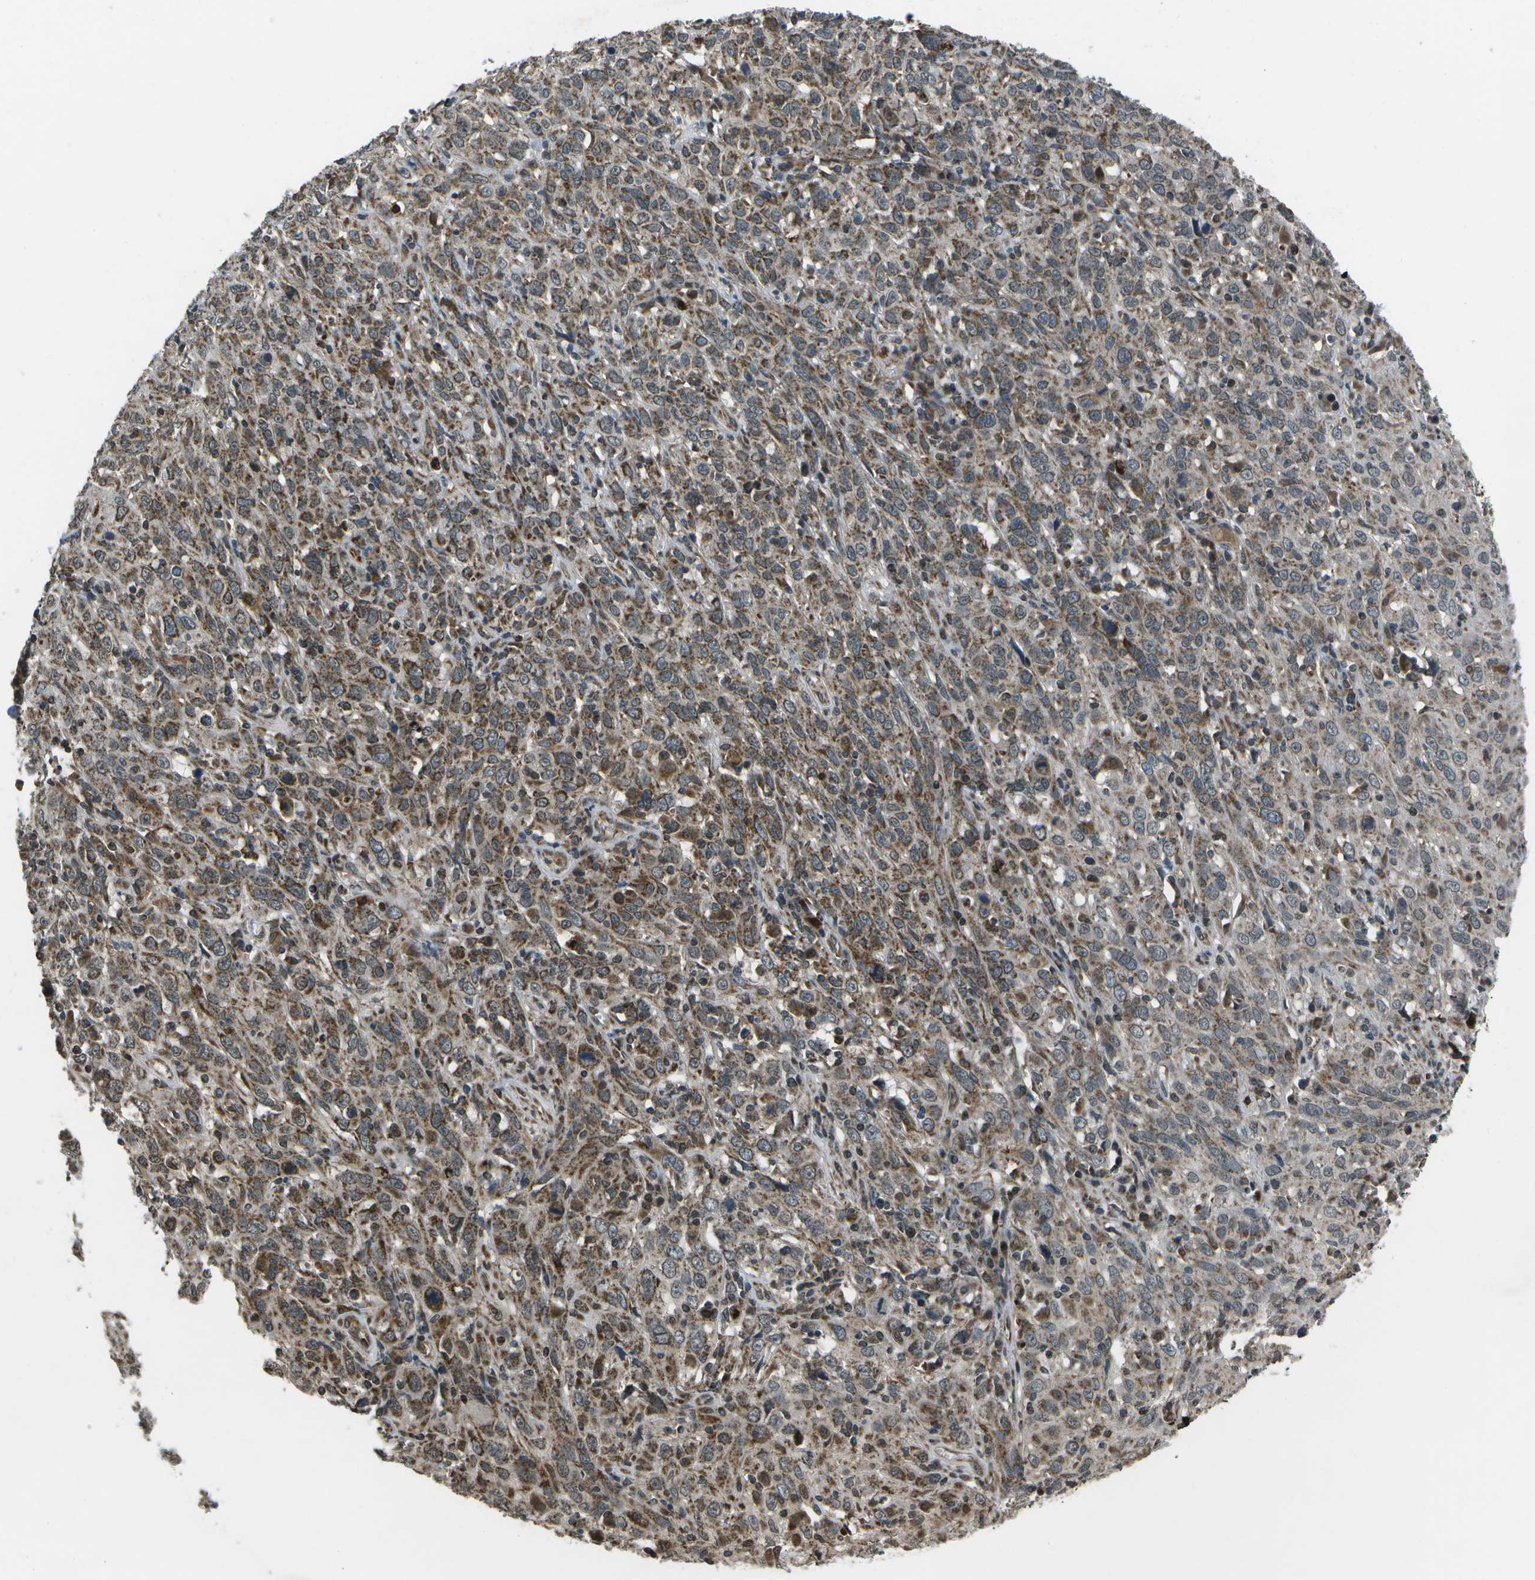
{"staining": {"intensity": "moderate", "quantity": ">75%", "location": "cytoplasmic/membranous"}, "tissue": "cervical cancer", "cell_type": "Tumor cells", "image_type": "cancer", "snomed": [{"axis": "morphology", "description": "Squamous cell carcinoma, NOS"}, {"axis": "topography", "description": "Cervix"}], "caption": "Human cervical squamous cell carcinoma stained for a protein (brown) reveals moderate cytoplasmic/membranous positive staining in about >75% of tumor cells.", "gene": "EIF2AK1", "patient": {"sex": "female", "age": 46}}